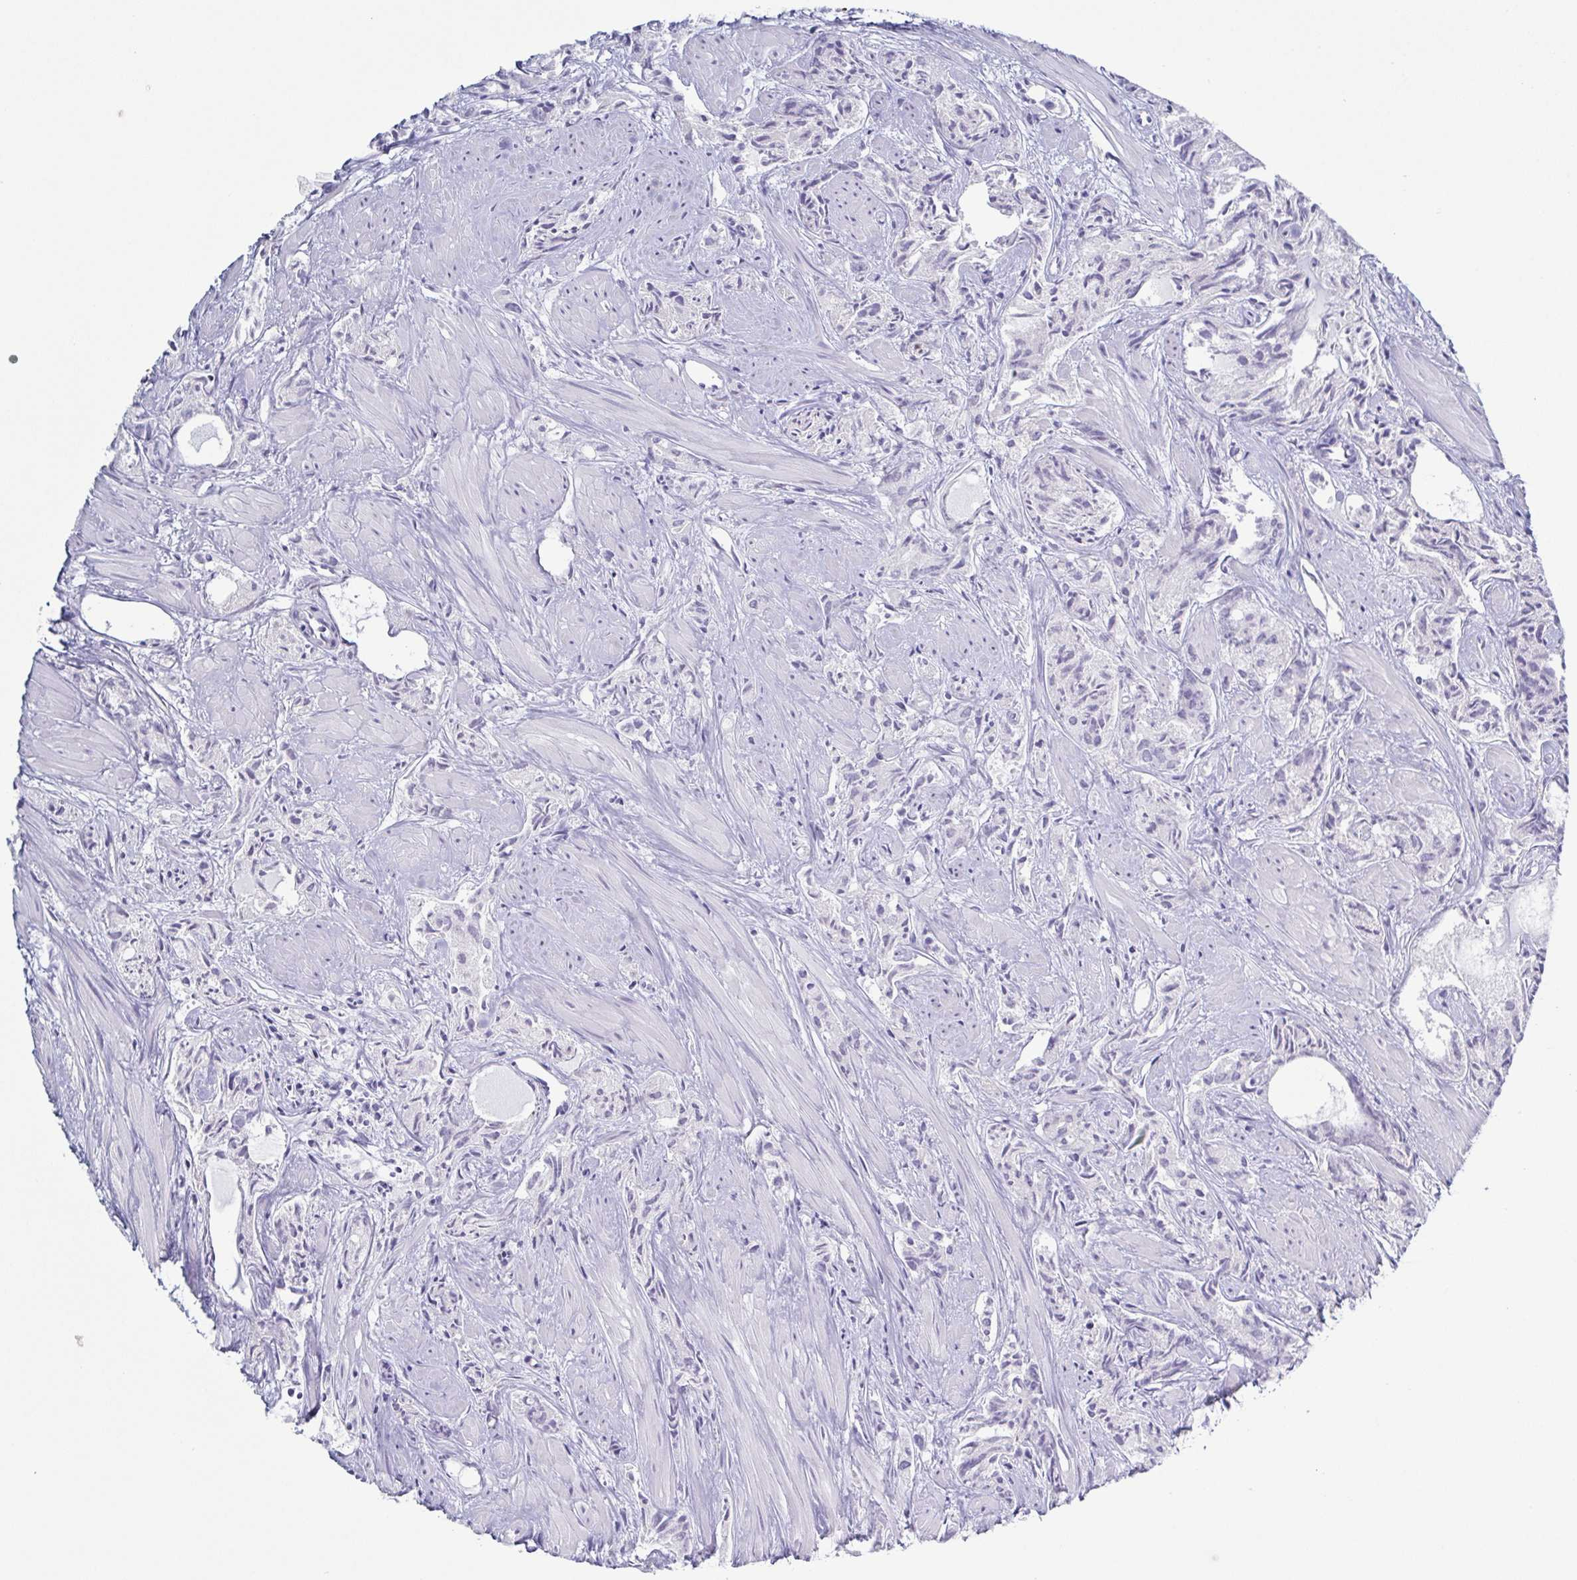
{"staining": {"intensity": "weak", "quantity": "<25%", "location": "cytoplasmic/membranous"}, "tissue": "prostate cancer", "cell_type": "Tumor cells", "image_type": "cancer", "snomed": [{"axis": "morphology", "description": "Adenocarcinoma, High grade"}, {"axis": "topography", "description": "Prostate"}], "caption": "High power microscopy photomicrograph of an immunohistochemistry image of prostate cancer (adenocarcinoma (high-grade)), revealing no significant staining in tumor cells.", "gene": "UBE2Q1", "patient": {"sex": "male", "age": 58}}